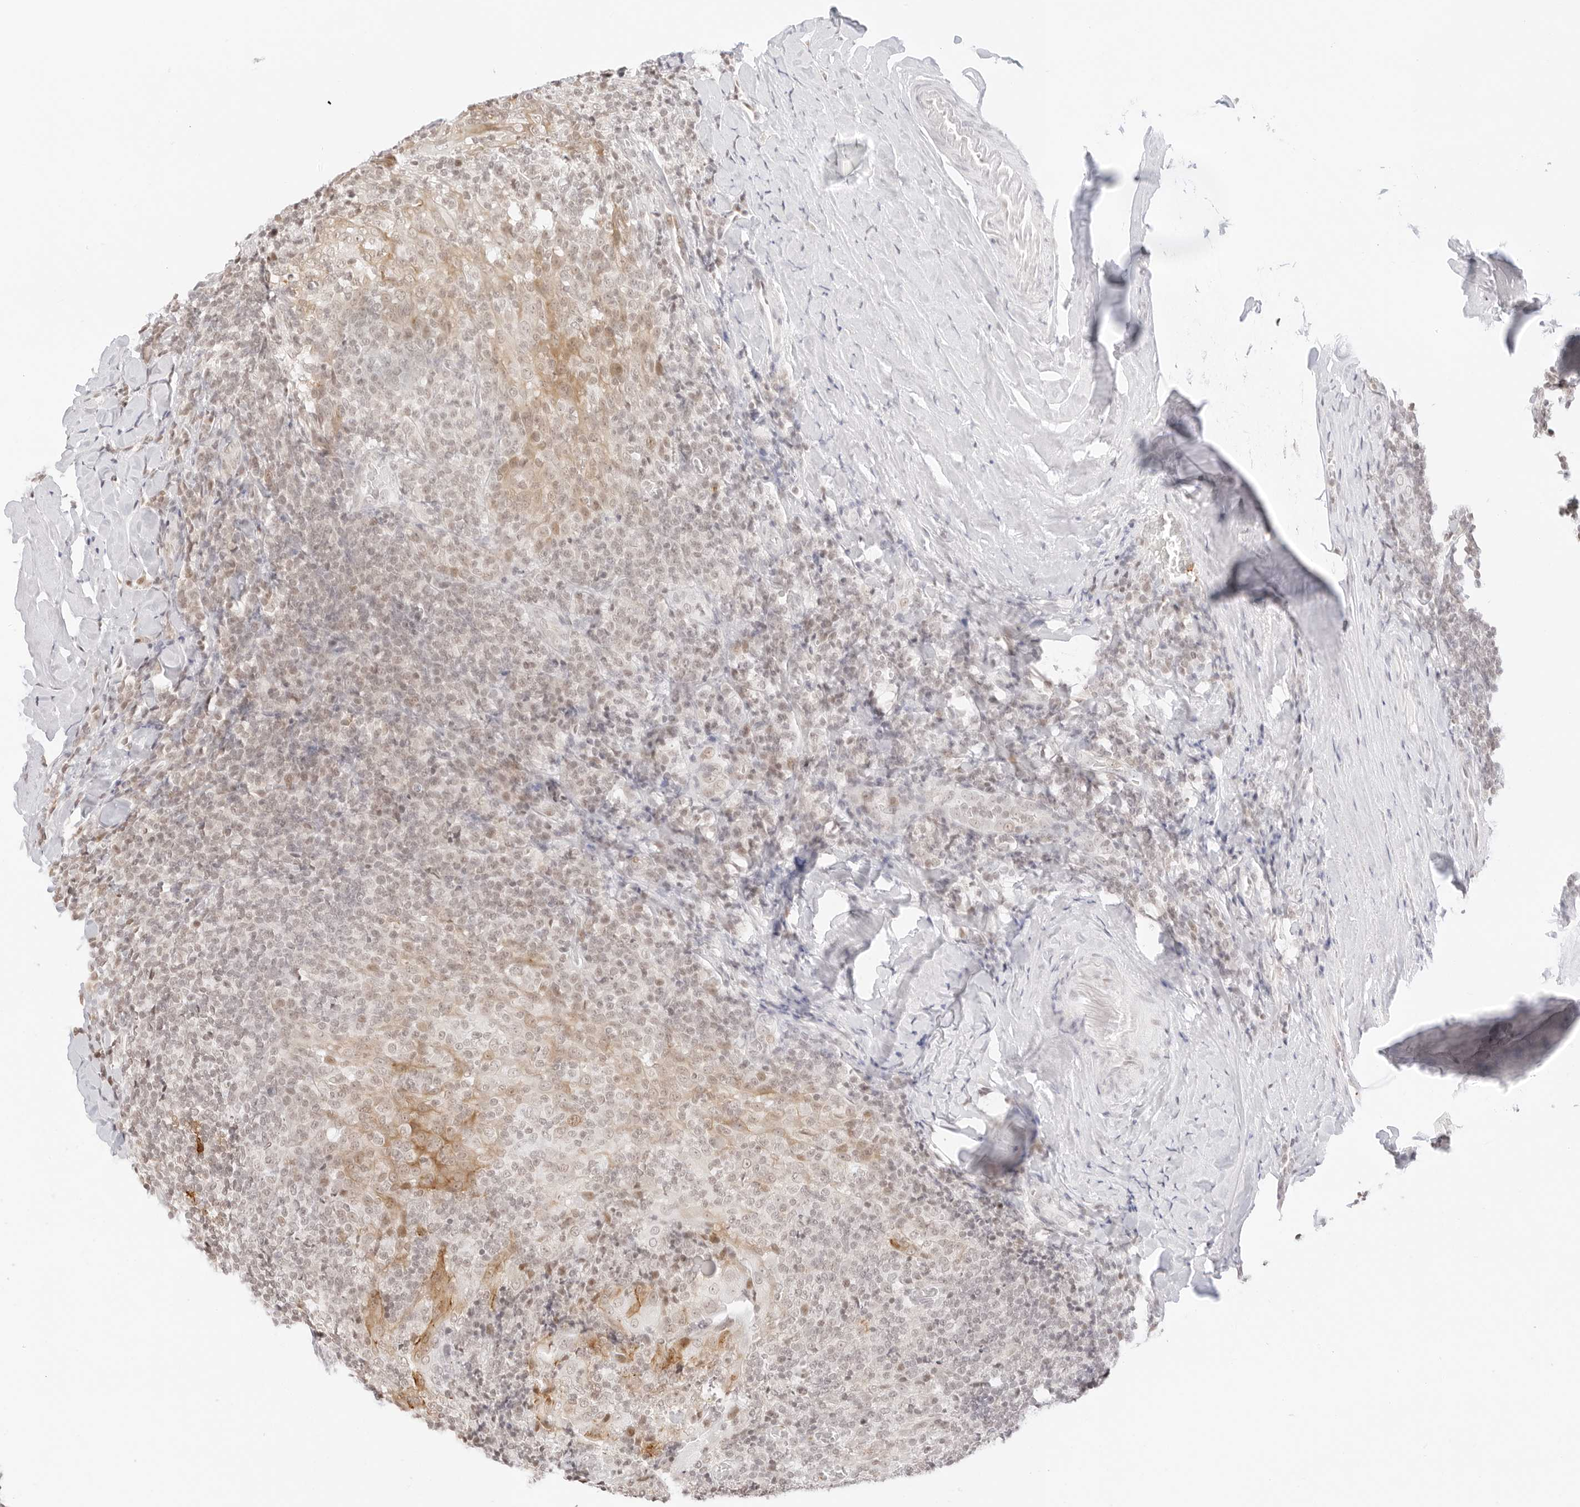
{"staining": {"intensity": "negative", "quantity": "none", "location": "none"}, "tissue": "tonsil", "cell_type": "Germinal center cells", "image_type": "normal", "snomed": [{"axis": "morphology", "description": "Normal tissue, NOS"}, {"axis": "topography", "description": "Tonsil"}], "caption": "This image is of unremarkable tonsil stained with immunohistochemistry (IHC) to label a protein in brown with the nuclei are counter-stained blue. There is no positivity in germinal center cells.", "gene": "GNAS", "patient": {"sex": "male", "age": 37}}